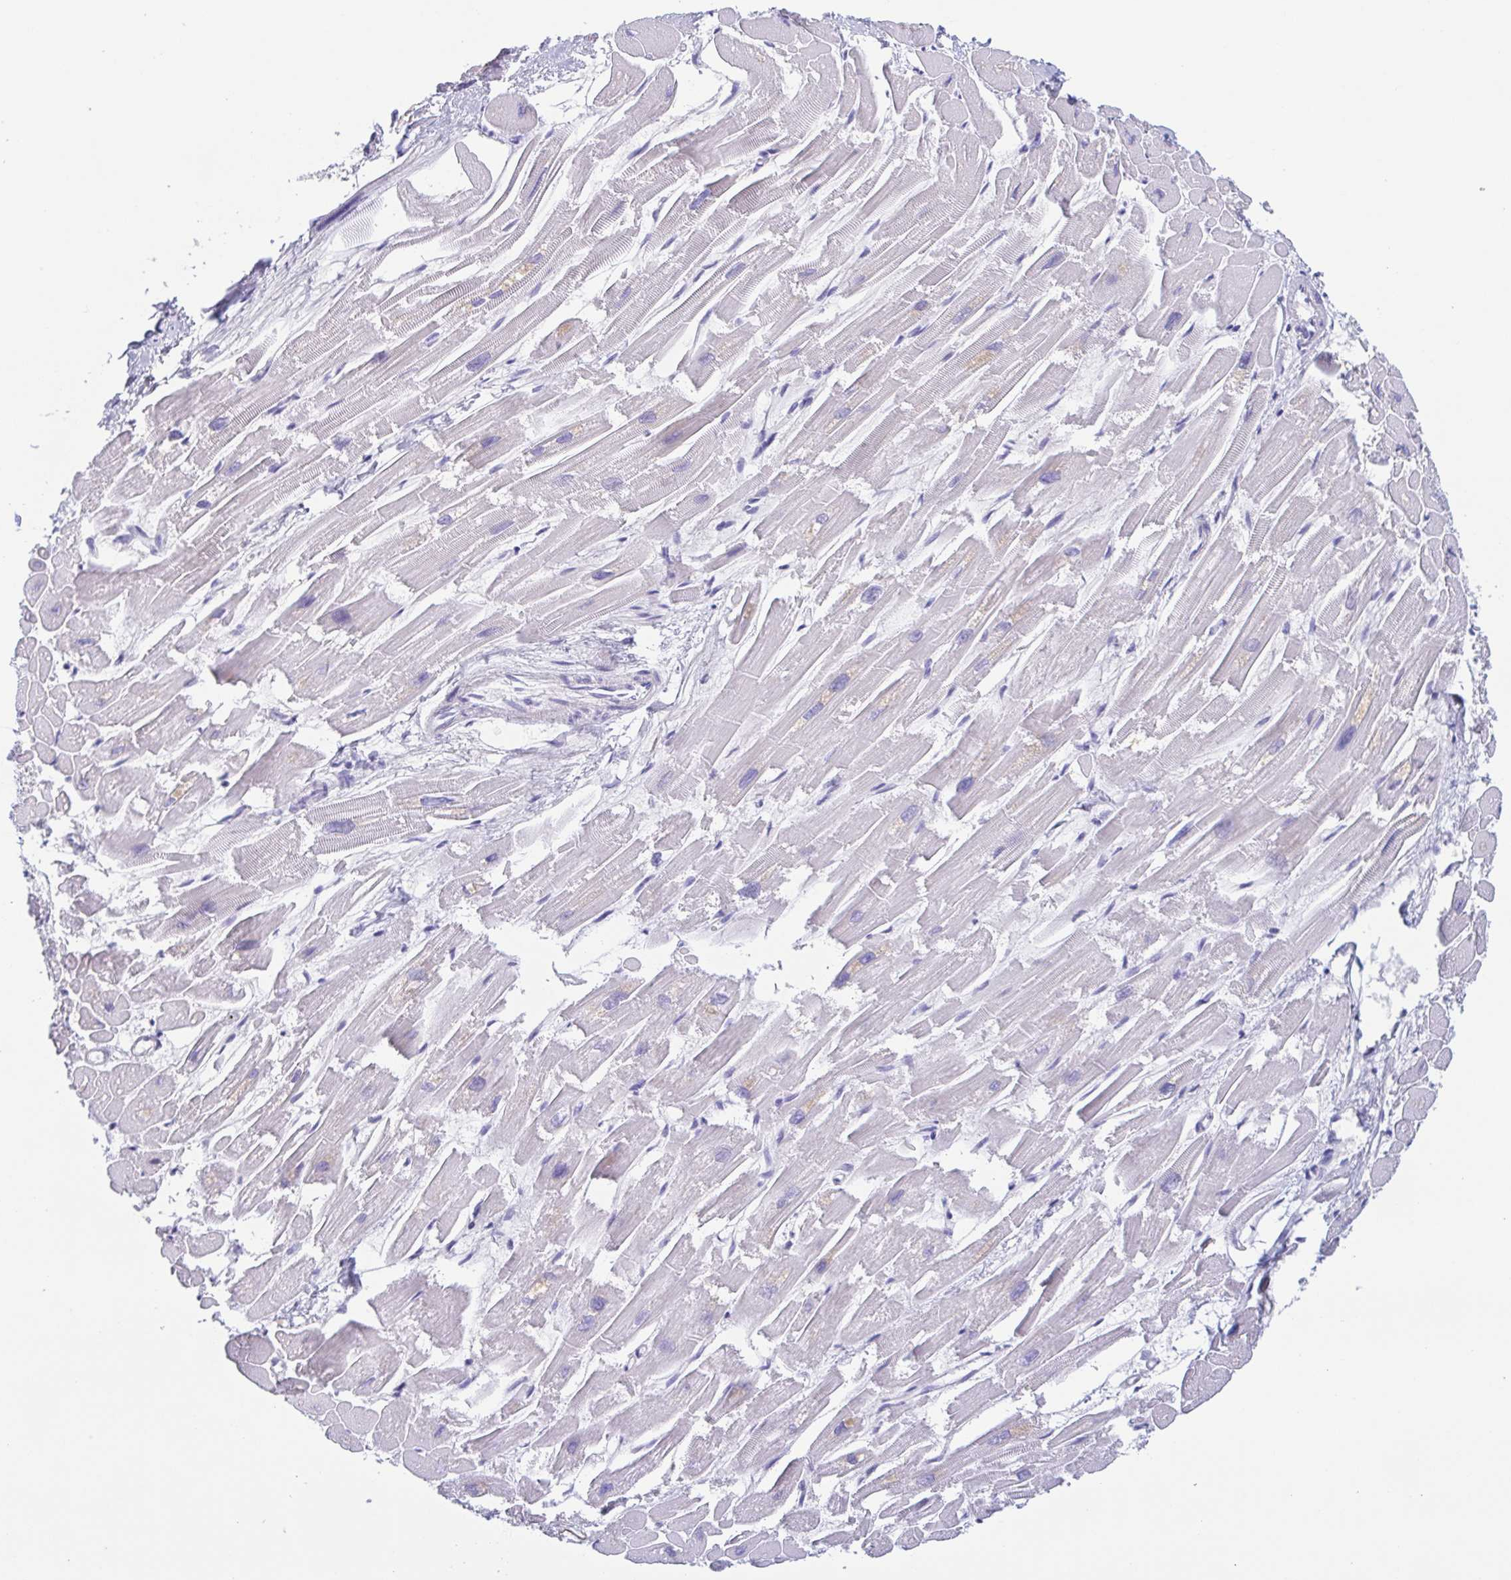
{"staining": {"intensity": "negative", "quantity": "none", "location": "none"}, "tissue": "heart muscle", "cell_type": "Cardiomyocytes", "image_type": "normal", "snomed": [{"axis": "morphology", "description": "Normal tissue, NOS"}, {"axis": "topography", "description": "Heart"}], "caption": "High magnification brightfield microscopy of unremarkable heart muscle stained with DAB (brown) and counterstained with hematoxylin (blue): cardiomyocytes show no significant positivity. Brightfield microscopy of IHC stained with DAB (3,3'-diaminobenzidine) (brown) and hematoxylin (blue), captured at high magnification.", "gene": "TREH", "patient": {"sex": "male", "age": 54}}